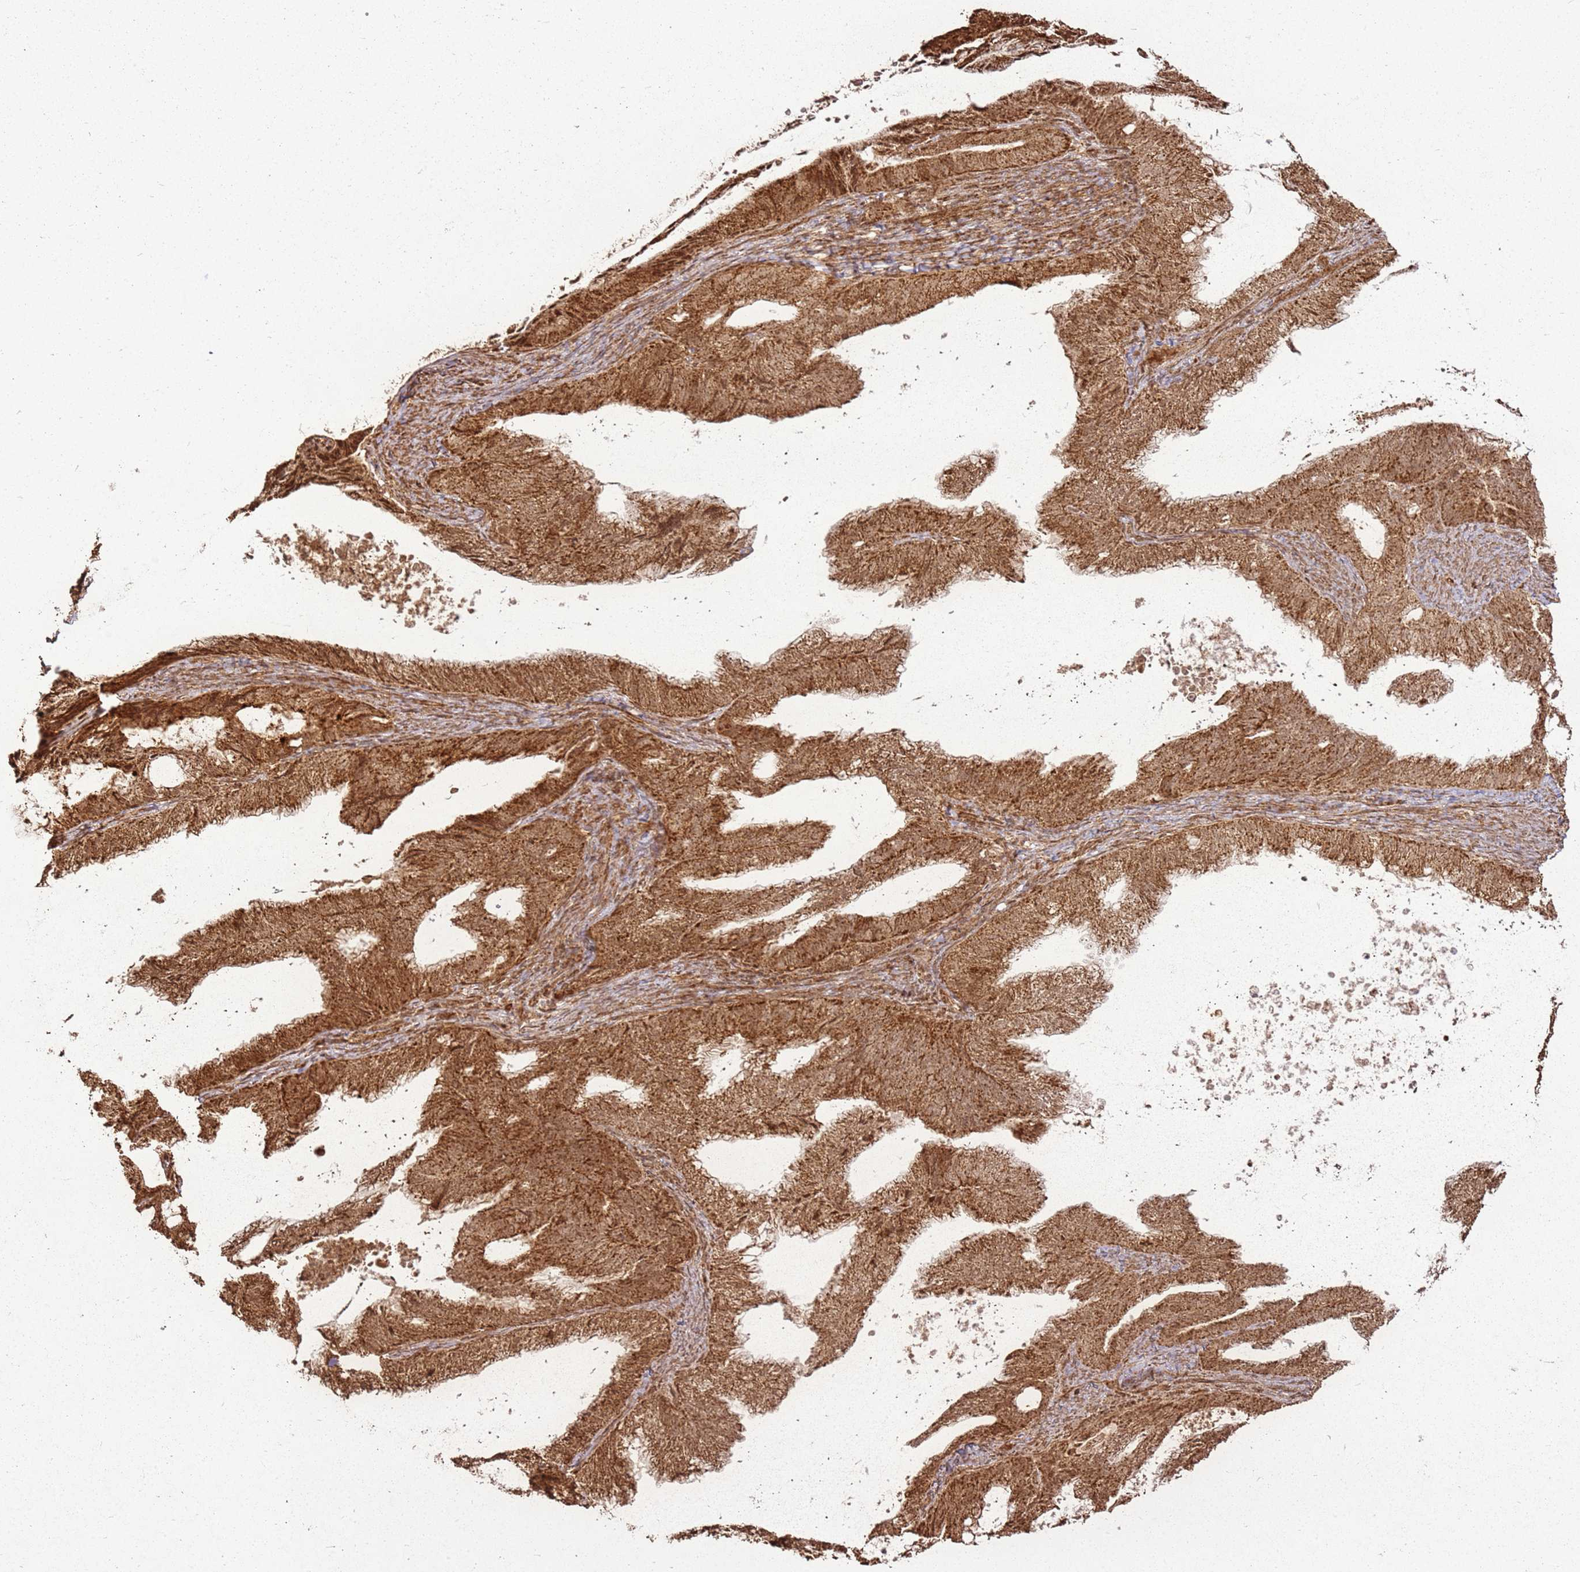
{"staining": {"intensity": "moderate", "quantity": ">75%", "location": "cytoplasmic/membranous"}, "tissue": "endometrial cancer", "cell_type": "Tumor cells", "image_type": "cancer", "snomed": [{"axis": "morphology", "description": "Adenocarcinoma, NOS"}, {"axis": "topography", "description": "Endometrium"}], "caption": "A medium amount of moderate cytoplasmic/membranous staining is identified in approximately >75% of tumor cells in endometrial adenocarcinoma tissue.", "gene": "MRPS6", "patient": {"sex": "female", "age": 86}}